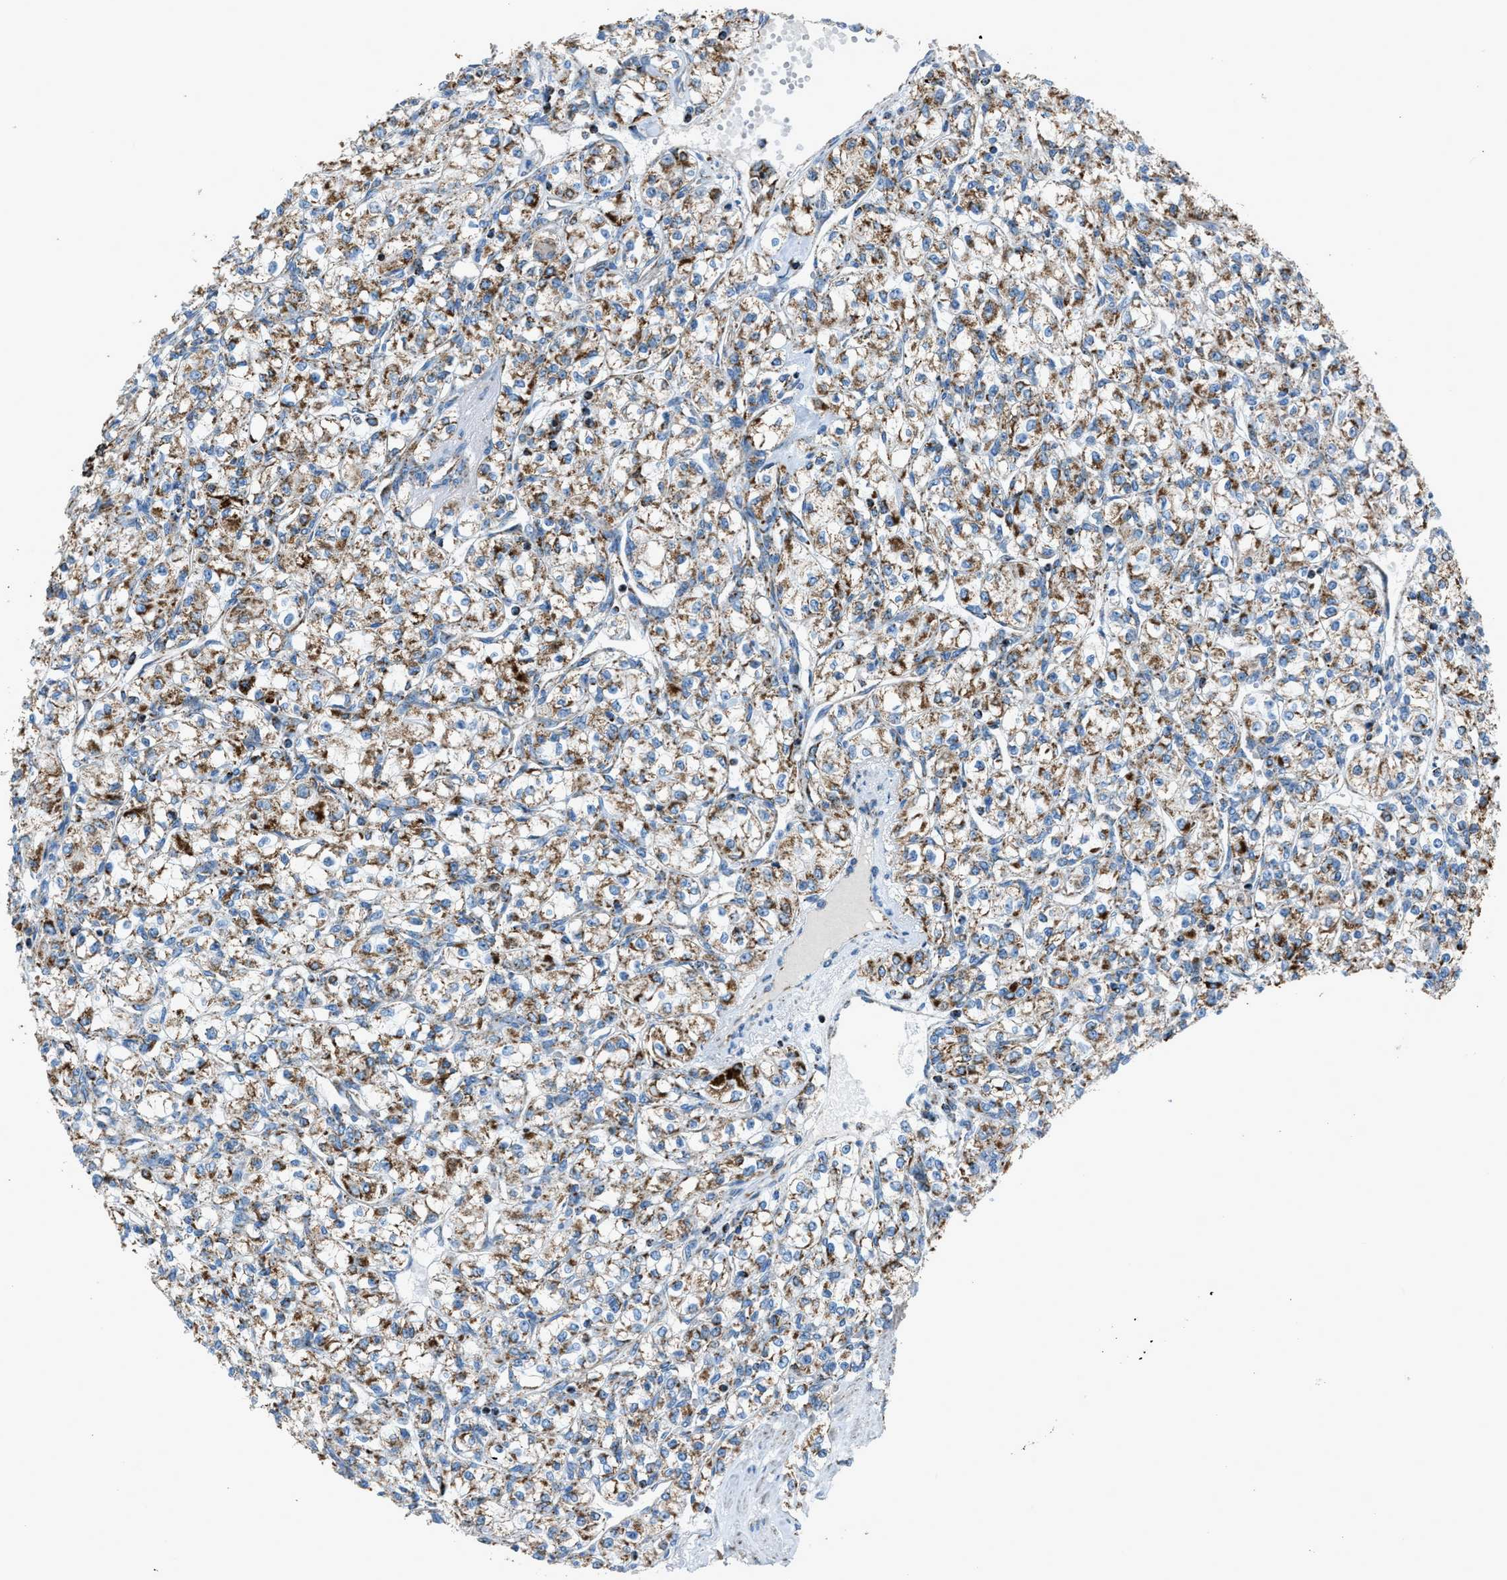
{"staining": {"intensity": "moderate", "quantity": ">75%", "location": "cytoplasmic/membranous"}, "tissue": "renal cancer", "cell_type": "Tumor cells", "image_type": "cancer", "snomed": [{"axis": "morphology", "description": "Adenocarcinoma, NOS"}, {"axis": "topography", "description": "Kidney"}], "caption": "This is a histology image of IHC staining of renal cancer, which shows moderate staining in the cytoplasmic/membranous of tumor cells.", "gene": "MDH2", "patient": {"sex": "male", "age": 77}}